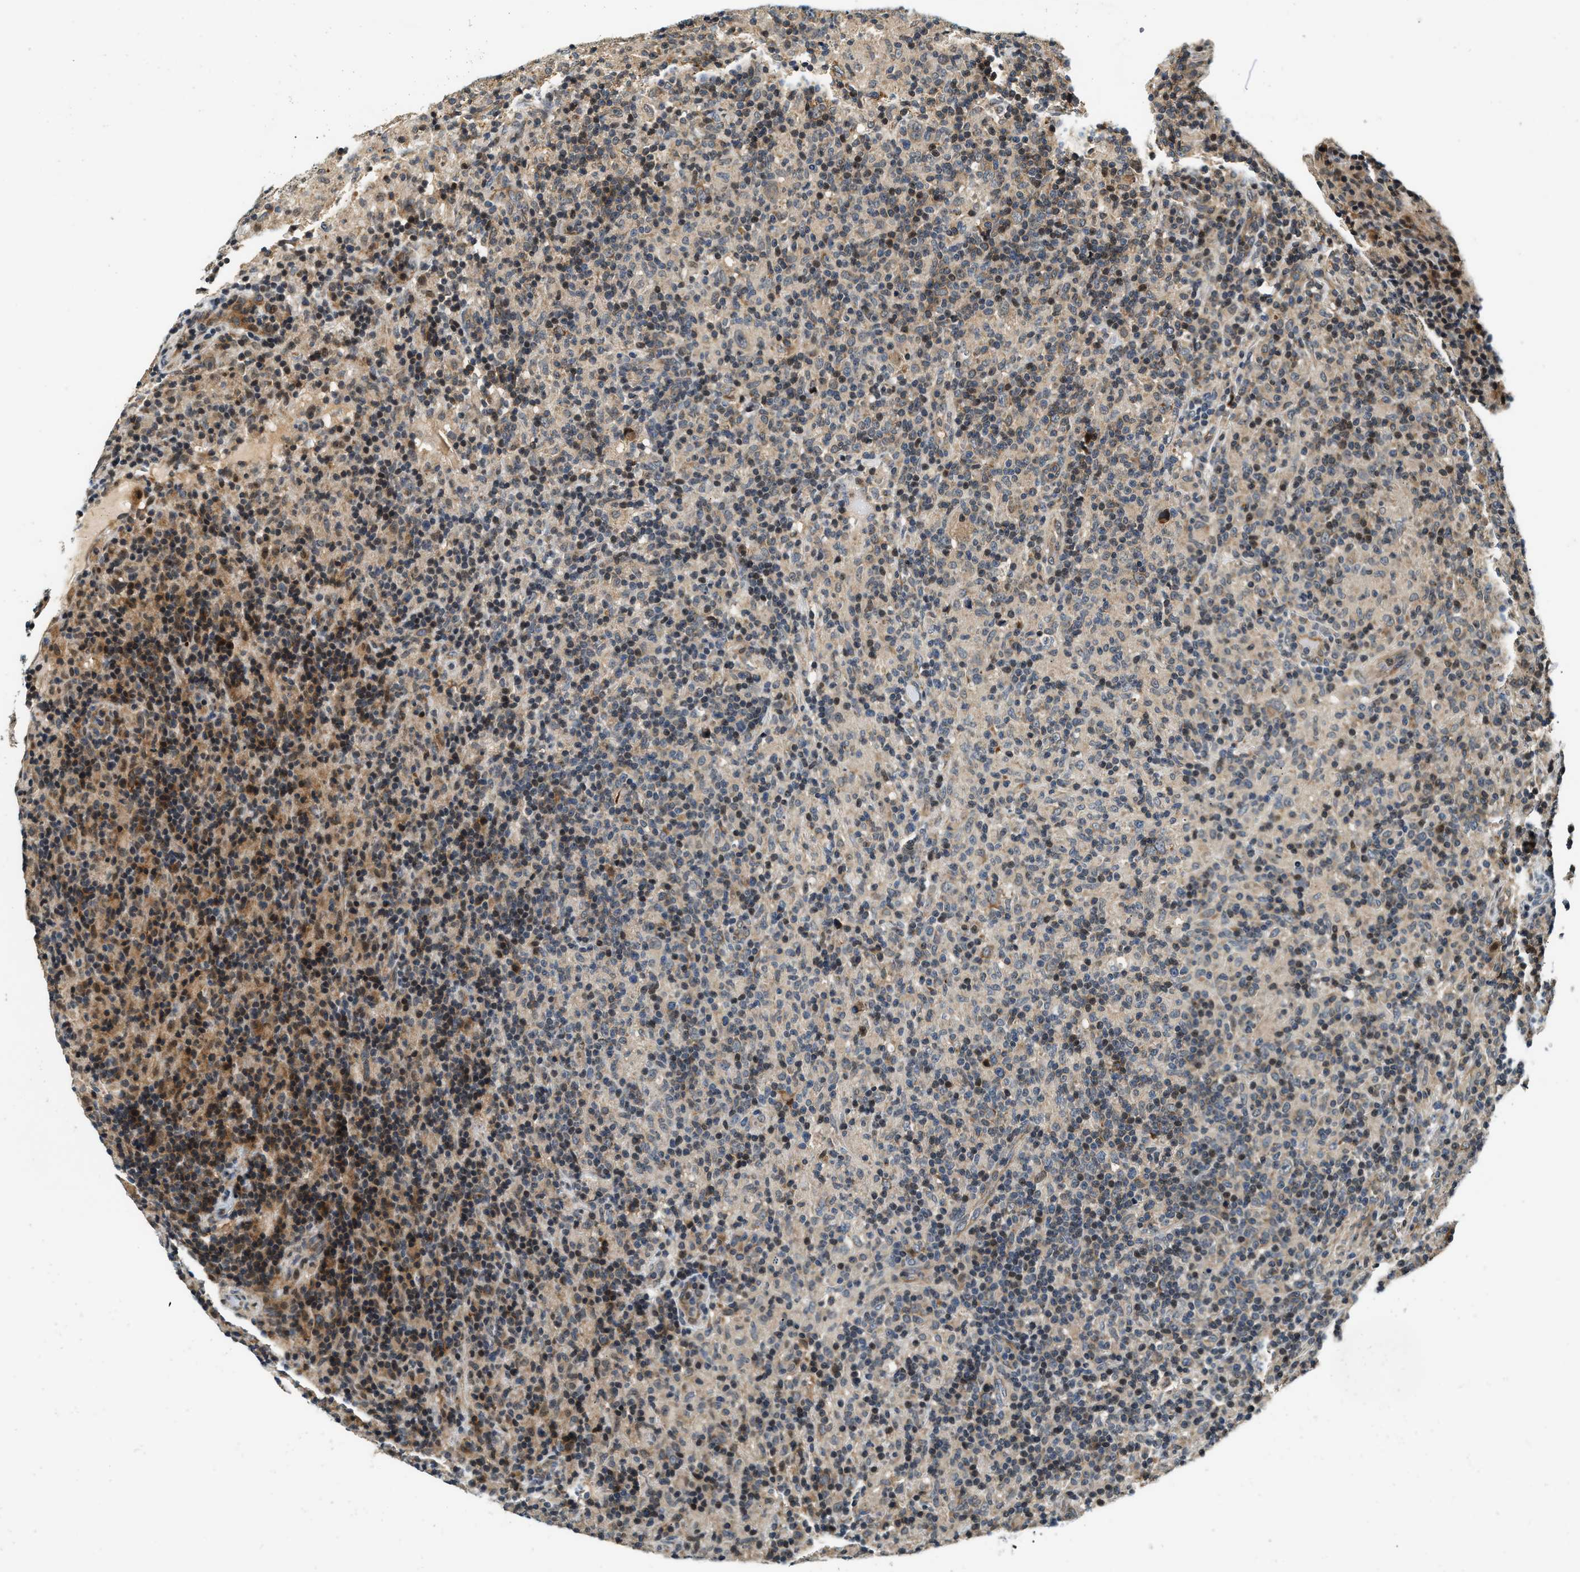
{"staining": {"intensity": "weak", "quantity": "<25%", "location": "cytoplasmic/membranous"}, "tissue": "lymphoma", "cell_type": "Tumor cells", "image_type": "cancer", "snomed": [{"axis": "morphology", "description": "Hodgkin's disease, NOS"}, {"axis": "topography", "description": "Lymph node"}], "caption": "Tumor cells are negative for brown protein staining in lymphoma.", "gene": "EXTL2", "patient": {"sex": "male", "age": 70}}